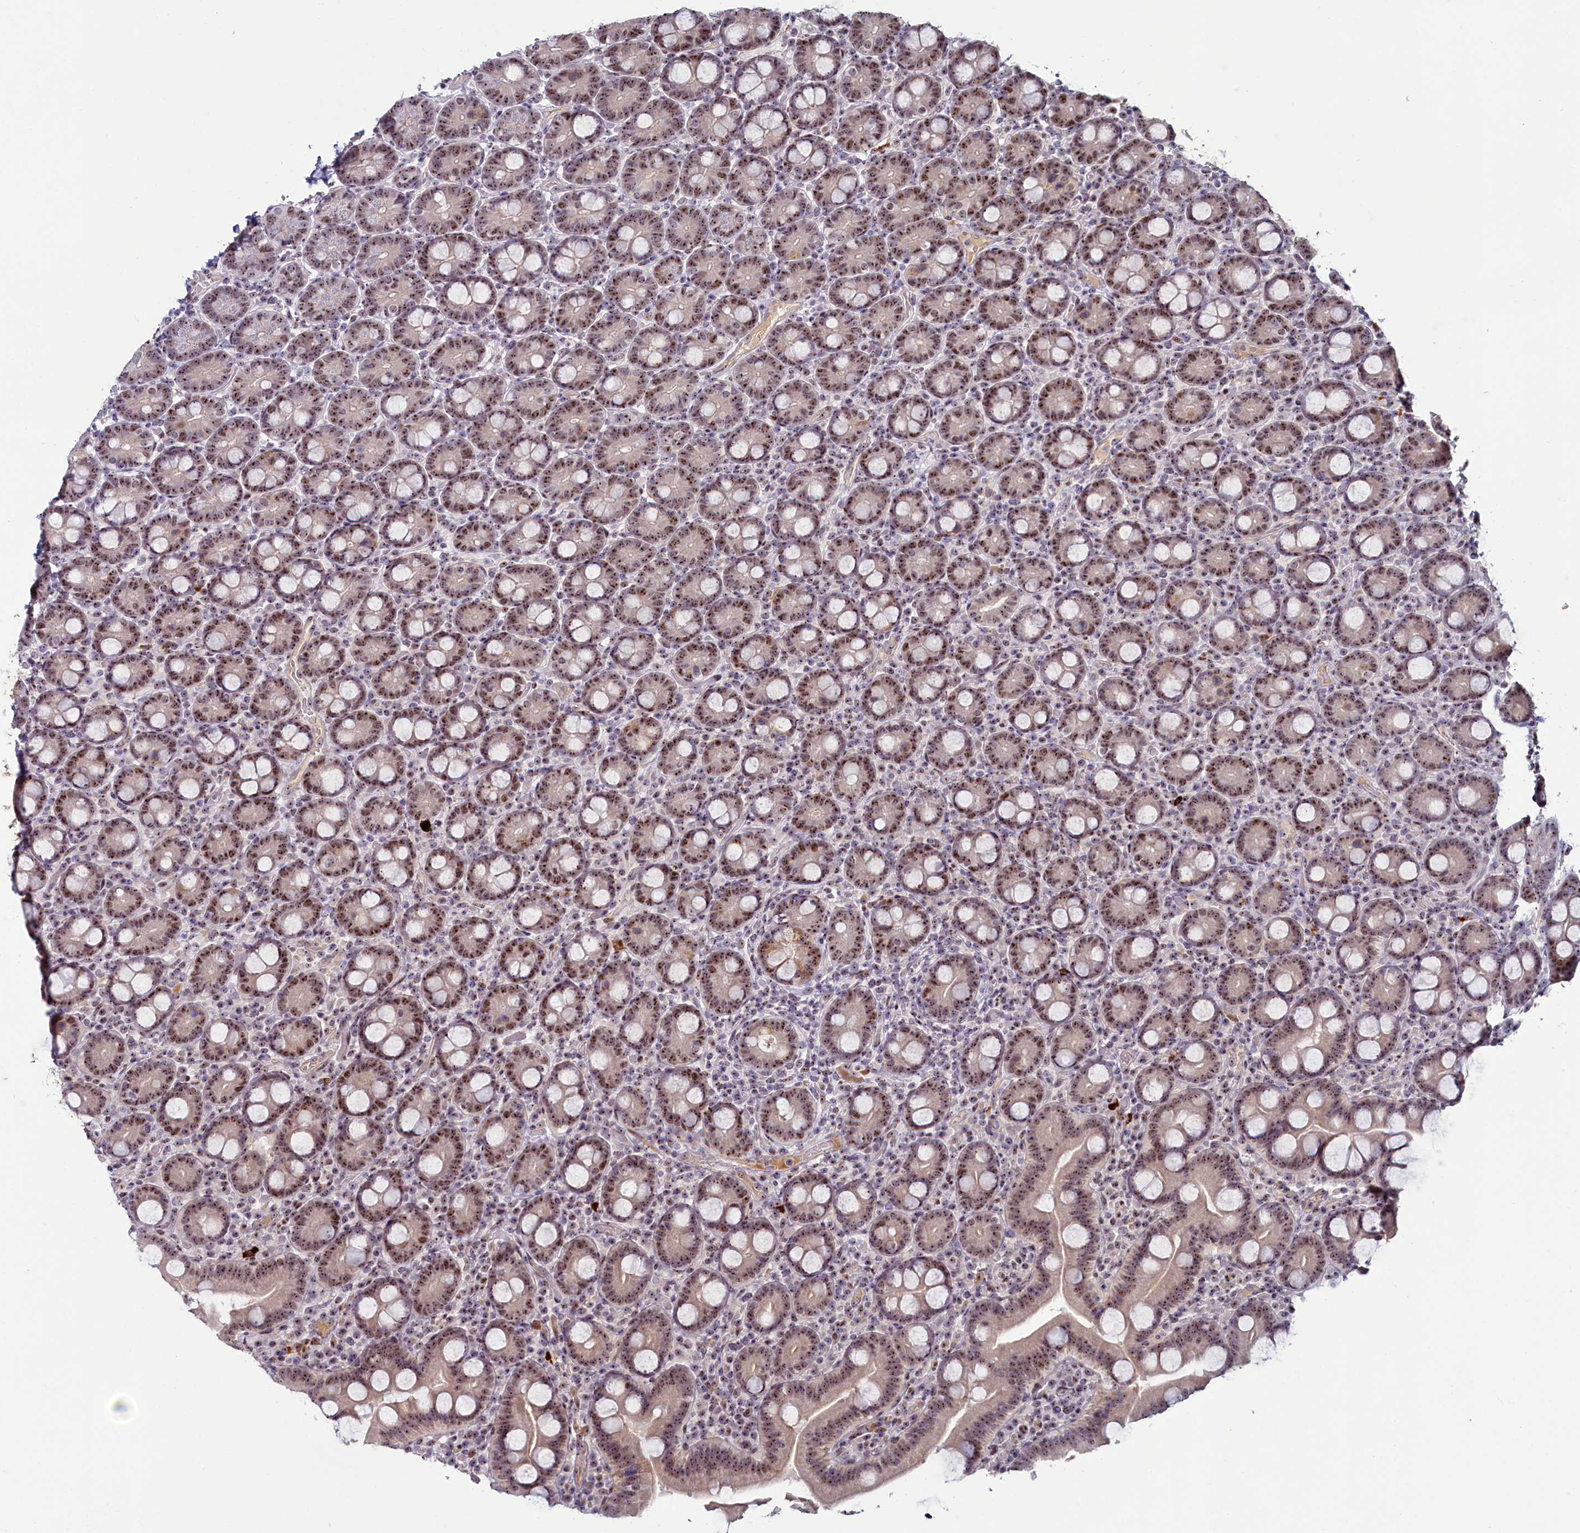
{"staining": {"intensity": "moderate", "quantity": ">75%", "location": "cytoplasmic/membranous,nuclear"}, "tissue": "duodenum", "cell_type": "Glandular cells", "image_type": "normal", "snomed": [{"axis": "morphology", "description": "Normal tissue, NOS"}, {"axis": "topography", "description": "Duodenum"}], "caption": "Glandular cells display medium levels of moderate cytoplasmic/membranous,nuclear positivity in about >75% of cells in normal human duodenum.", "gene": "TCOF1", "patient": {"sex": "male", "age": 55}}